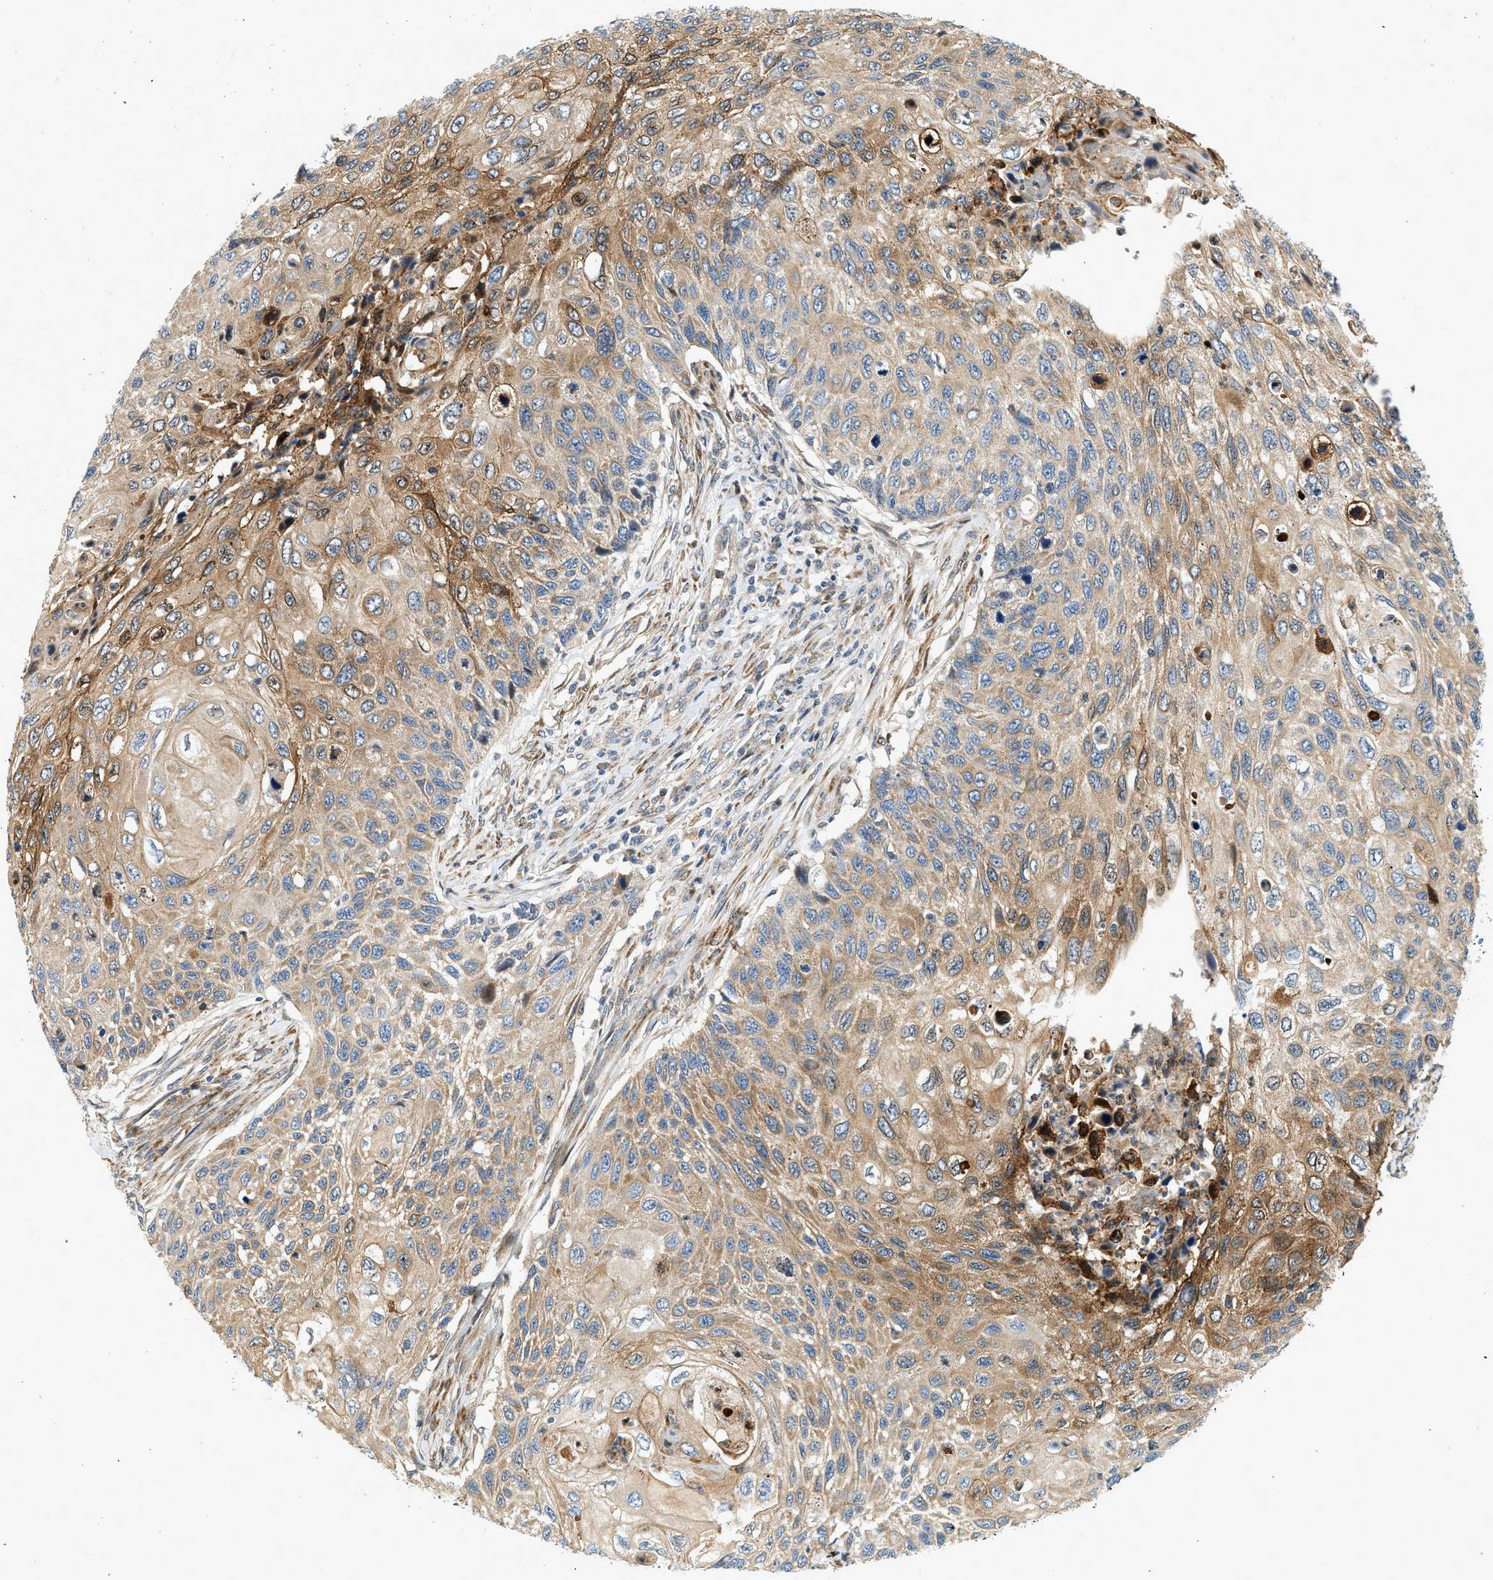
{"staining": {"intensity": "moderate", "quantity": ">75%", "location": "cytoplasmic/membranous"}, "tissue": "cervical cancer", "cell_type": "Tumor cells", "image_type": "cancer", "snomed": [{"axis": "morphology", "description": "Squamous cell carcinoma, NOS"}, {"axis": "topography", "description": "Cervix"}], "caption": "IHC (DAB (3,3'-diaminobenzidine)) staining of squamous cell carcinoma (cervical) reveals moderate cytoplasmic/membranous protein staining in approximately >75% of tumor cells.", "gene": "NRSN2", "patient": {"sex": "female", "age": 70}}